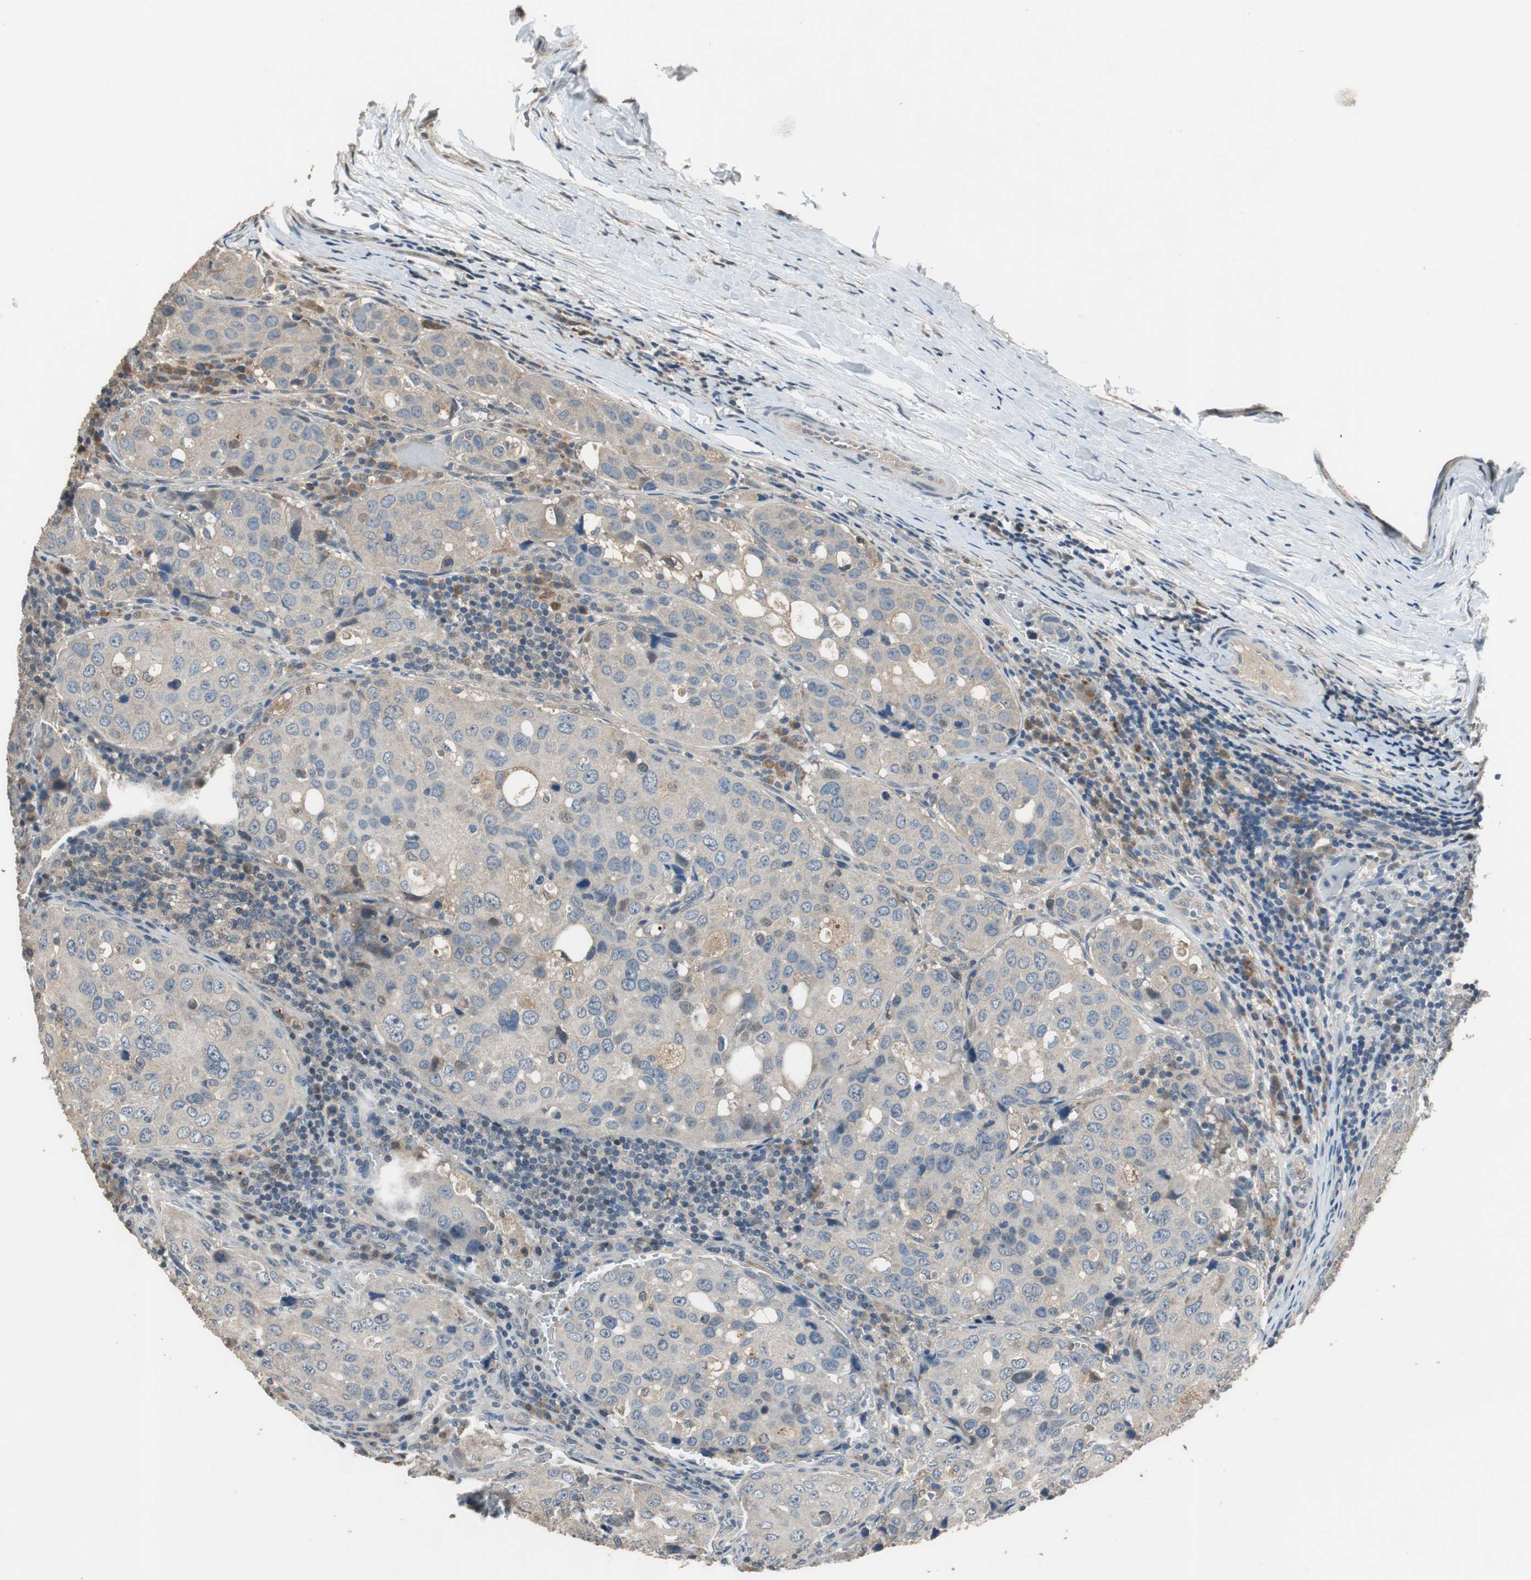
{"staining": {"intensity": "negative", "quantity": "none", "location": "none"}, "tissue": "urothelial cancer", "cell_type": "Tumor cells", "image_type": "cancer", "snomed": [{"axis": "morphology", "description": "Urothelial carcinoma, High grade"}, {"axis": "topography", "description": "Lymph node"}, {"axis": "topography", "description": "Urinary bladder"}], "caption": "High-grade urothelial carcinoma was stained to show a protein in brown. There is no significant expression in tumor cells. The staining was performed using DAB (3,3'-diaminobenzidine) to visualize the protein expression in brown, while the nuclei were stained in blue with hematoxylin (Magnification: 20x).", "gene": "PI4KB", "patient": {"sex": "male", "age": 51}}